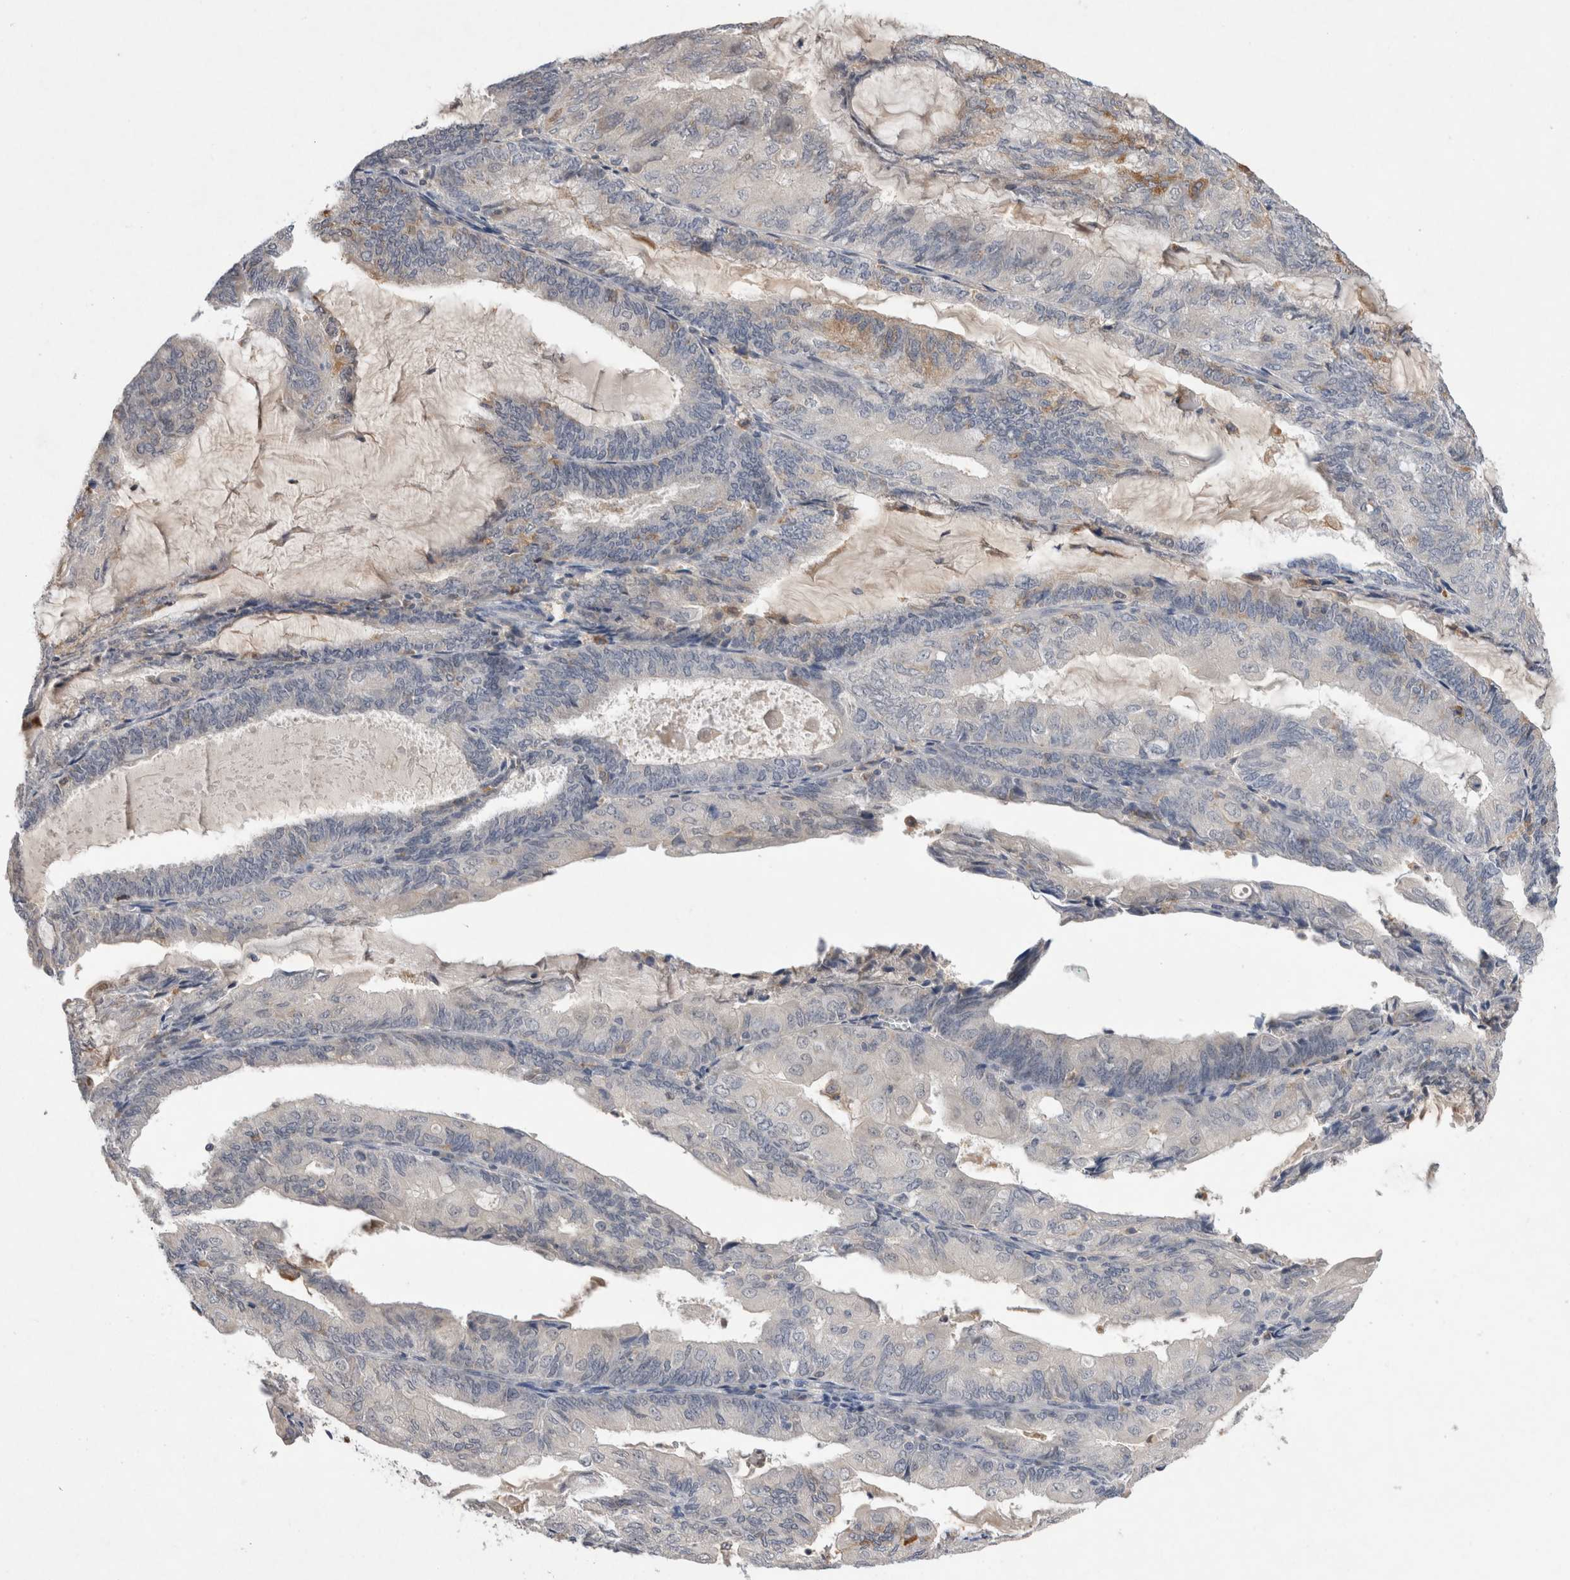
{"staining": {"intensity": "weak", "quantity": "<25%", "location": "cytoplasmic/membranous"}, "tissue": "endometrial cancer", "cell_type": "Tumor cells", "image_type": "cancer", "snomed": [{"axis": "morphology", "description": "Adenocarcinoma, NOS"}, {"axis": "topography", "description": "Endometrium"}], "caption": "Tumor cells are negative for protein expression in human endometrial cancer (adenocarcinoma). (Brightfield microscopy of DAB immunohistochemistry at high magnification).", "gene": "VSIG4", "patient": {"sex": "female", "age": 81}}